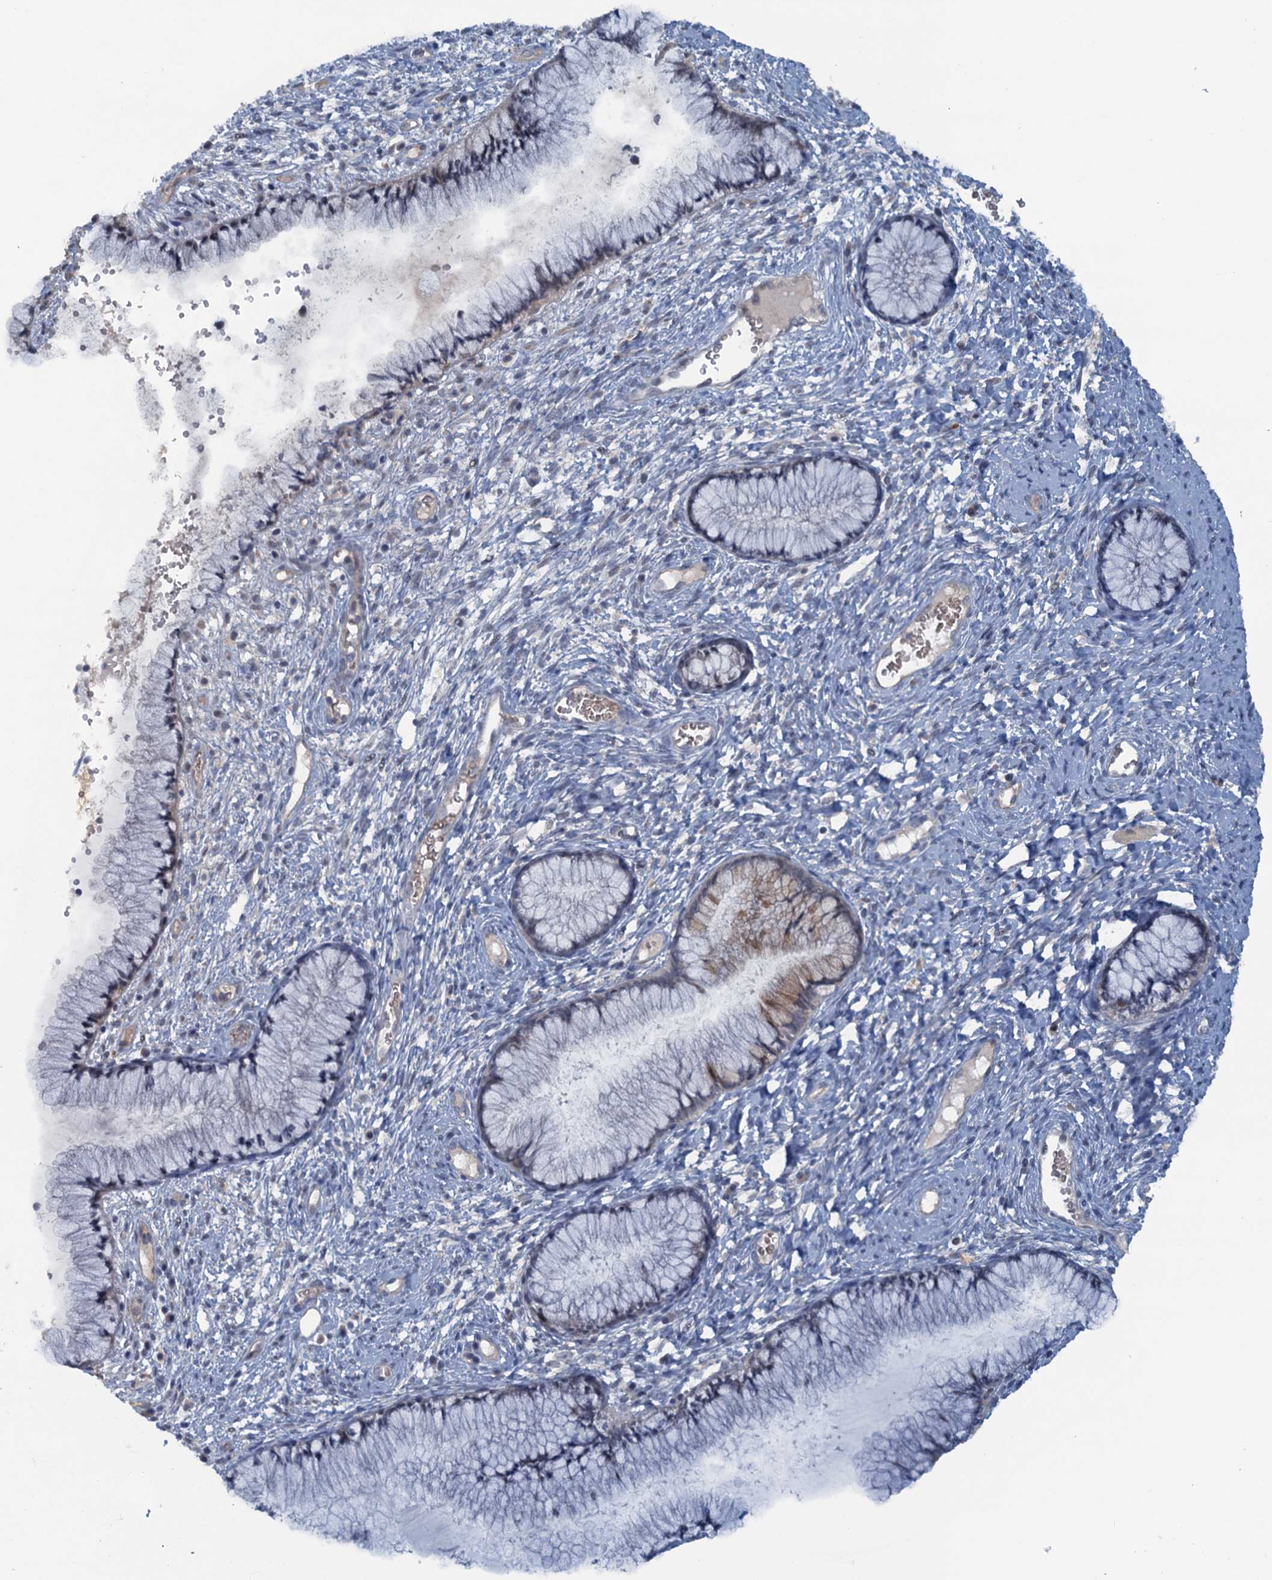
{"staining": {"intensity": "weak", "quantity": "<25%", "location": "cytoplasmic/membranous"}, "tissue": "cervix", "cell_type": "Glandular cells", "image_type": "normal", "snomed": [{"axis": "morphology", "description": "Normal tissue, NOS"}, {"axis": "topography", "description": "Cervix"}], "caption": "Glandular cells show no significant positivity in benign cervix. (Stains: DAB immunohistochemistry with hematoxylin counter stain, Microscopy: brightfield microscopy at high magnification).", "gene": "MYO16", "patient": {"sex": "female", "age": 42}}